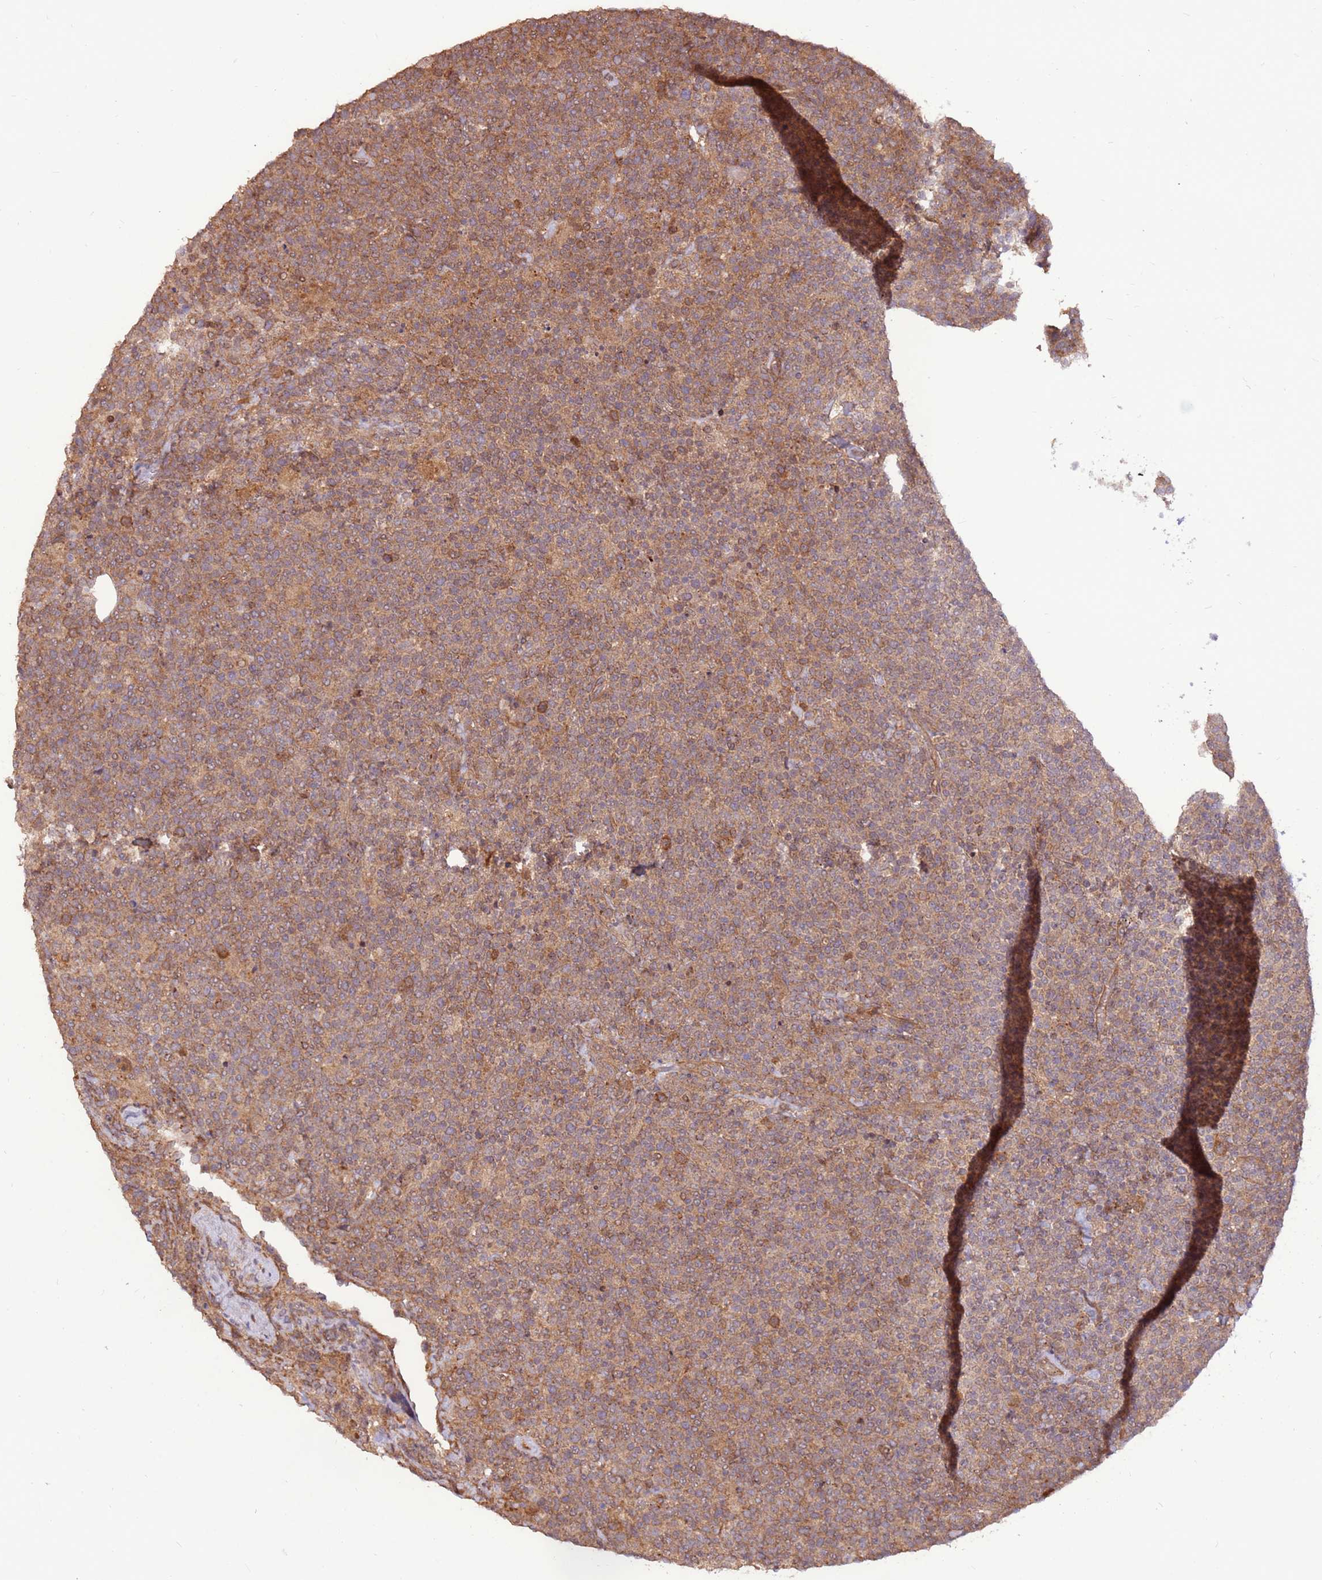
{"staining": {"intensity": "moderate", "quantity": ">75%", "location": "cytoplasmic/membranous"}, "tissue": "lymphoma", "cell_type": "Tumor cells", "image_type": "cancer", "snomed": [{"axis": "morphology", "description": "Malignant lymphoma, non-Hodgkin's type, High grade"}, {"axis": "topography", "description": "Lymph node"}], "caption": "Moderate cytoplasmic/membranous protein positivity is present in about >75% of tumor cells in lymphoma.", "gene": "CCDC112", "patient": {"sex": "male", "age": 61}}